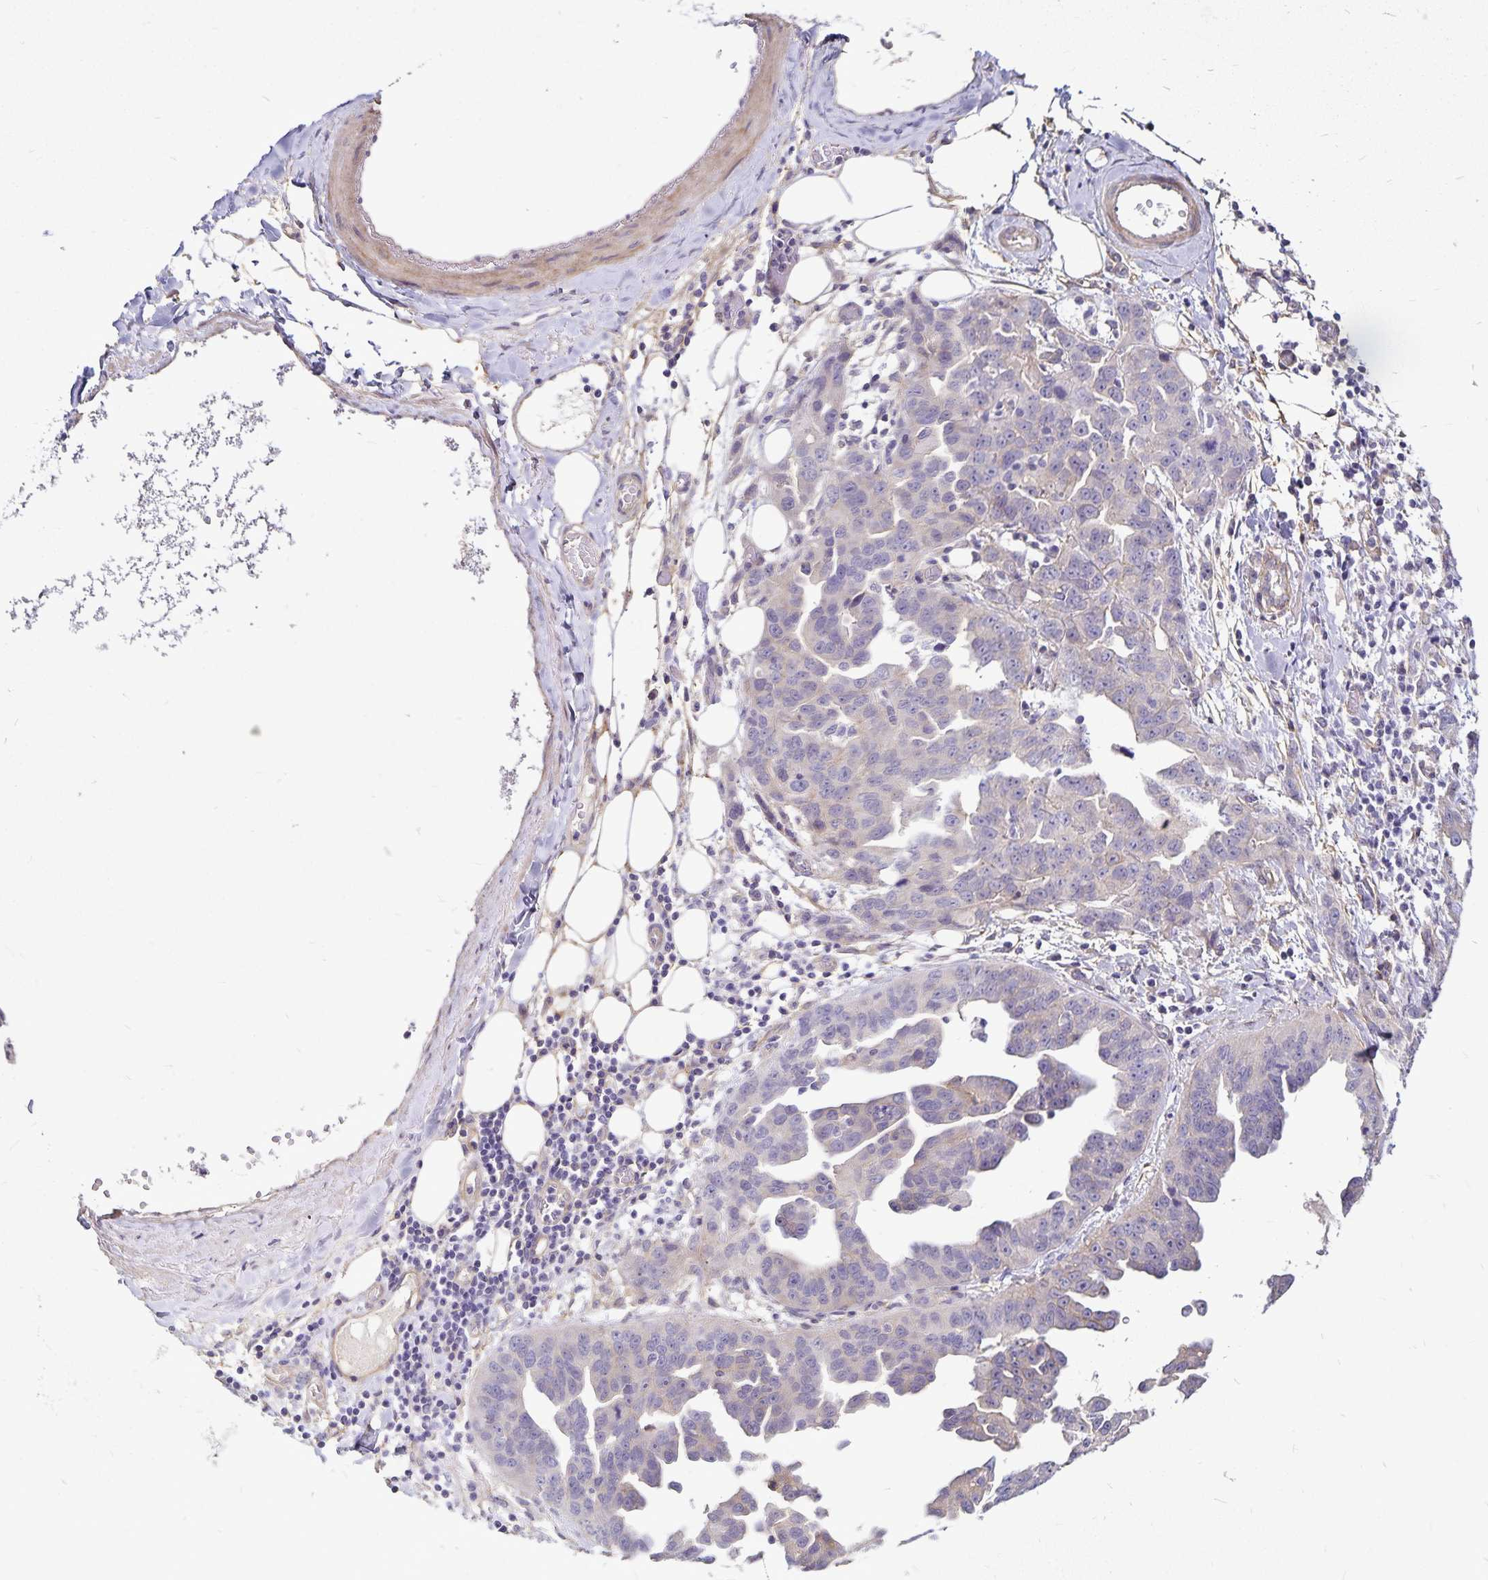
{"staining": {"intensity": "weak", "quantity": "<25%", "location": "cytoplasmic/membranous"}, "tissue": "ovarian cancer", "cell_type": "Tumor cells", "image_type": "cancer", "snomed": [{"axis": "morphology", "description": "Cystadenocarcinoma, serous, NOS"}, {"axis": "topography", "description": "Ovary"}], "caption": "High power microscopy image of an IHC image of serous cystadenocarcinoma (ovarian), revealing no significant positivity in tumor cells.", "gene": "GNG12", "patient": {"sex": "female", "age": 75}}